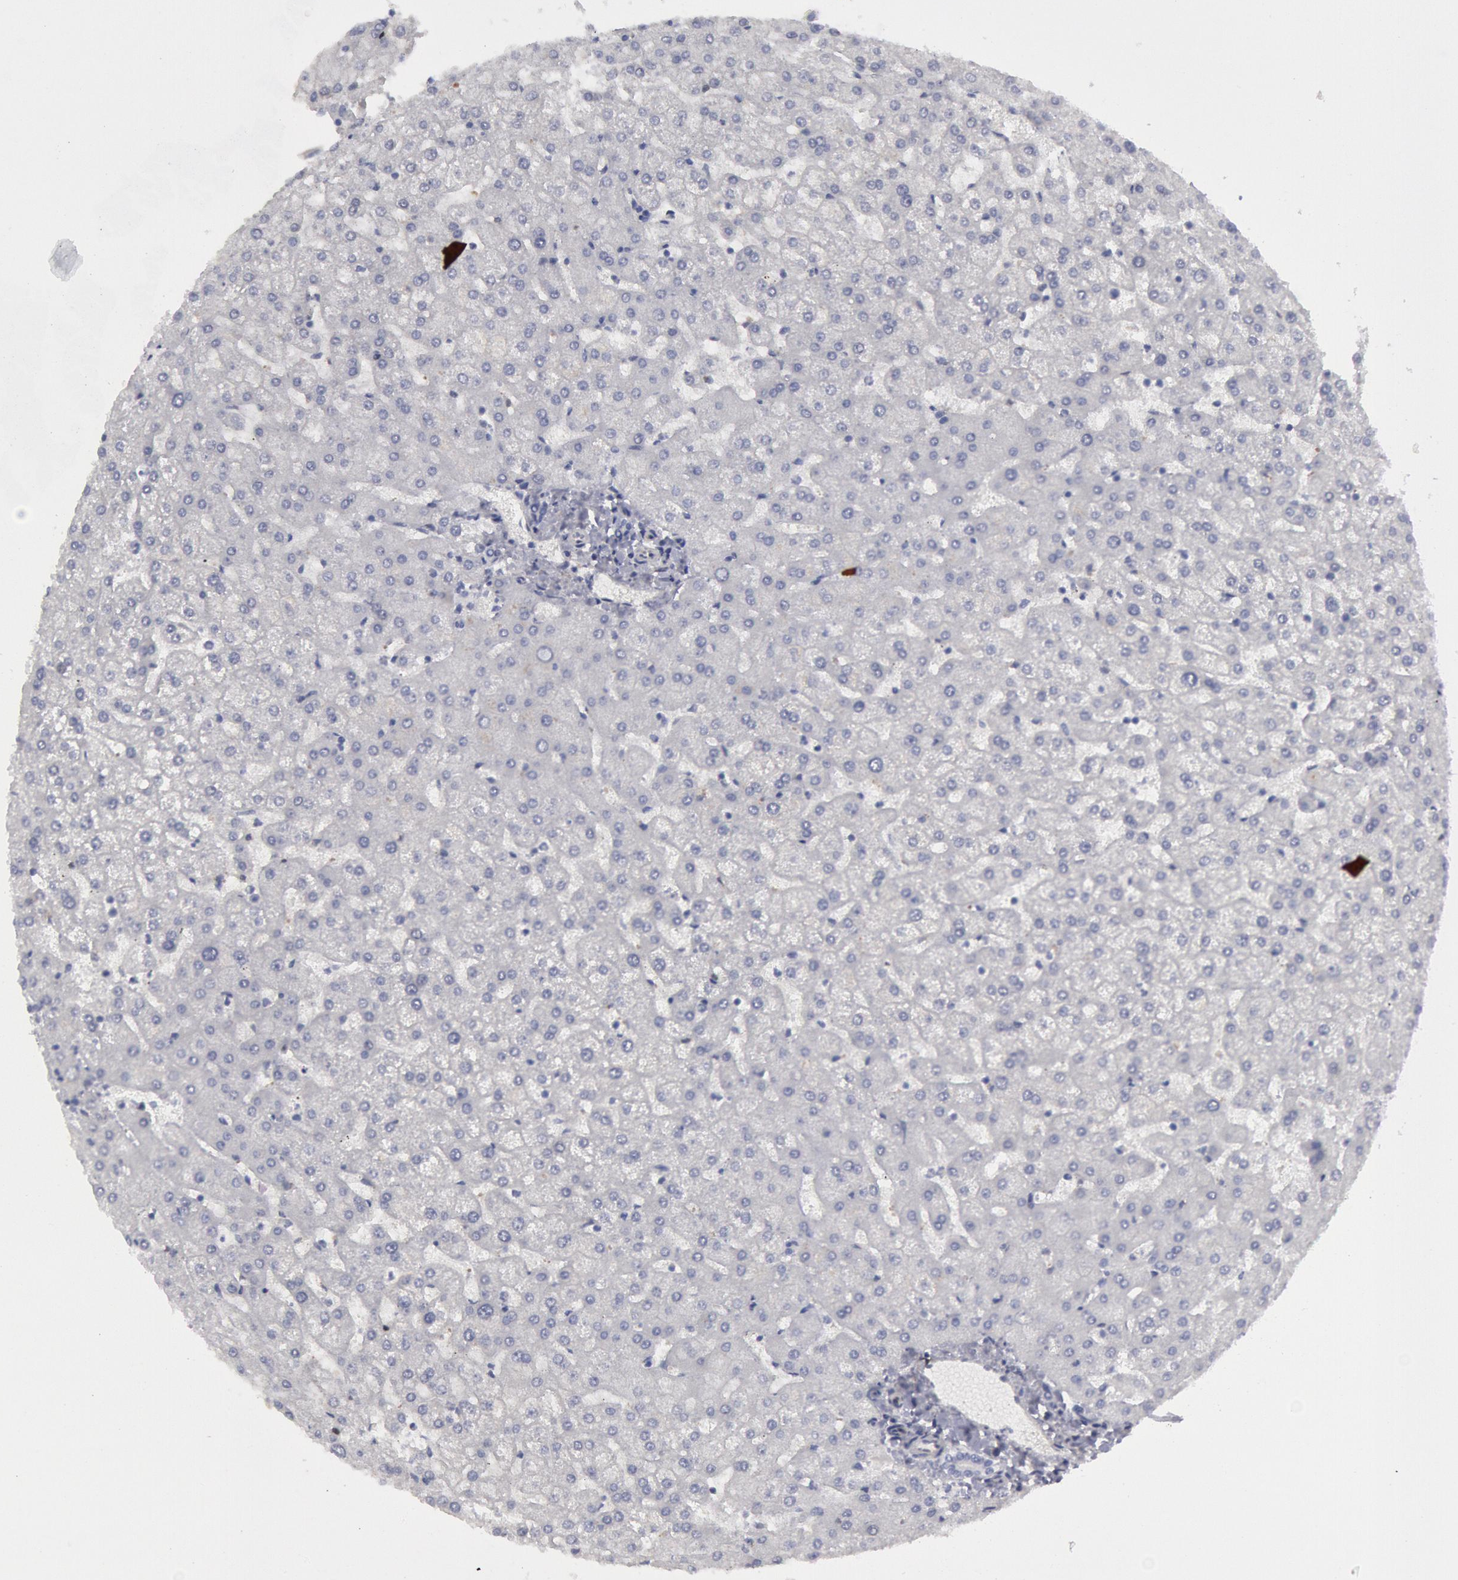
{"staining": {"intensity": "negative", "quantity": "none", "location": "none"}, "tissue": "liver", "cell_type": "Cholangiocytes", "image_type": "normal", "snomed": [{"axis": "morphology", "description": "Normal tissue, NOS"}, {"axis": "topography", "description": "Liver"}], "caption": "Cholangiocytes are negative for brown protein staining in normal liver. (DAB immunohistochemistry (IHC) visualized using brightfield microscopy, high magnification).", "gene": "FHL1", "patient": {"sex": "female", "age": 32}}